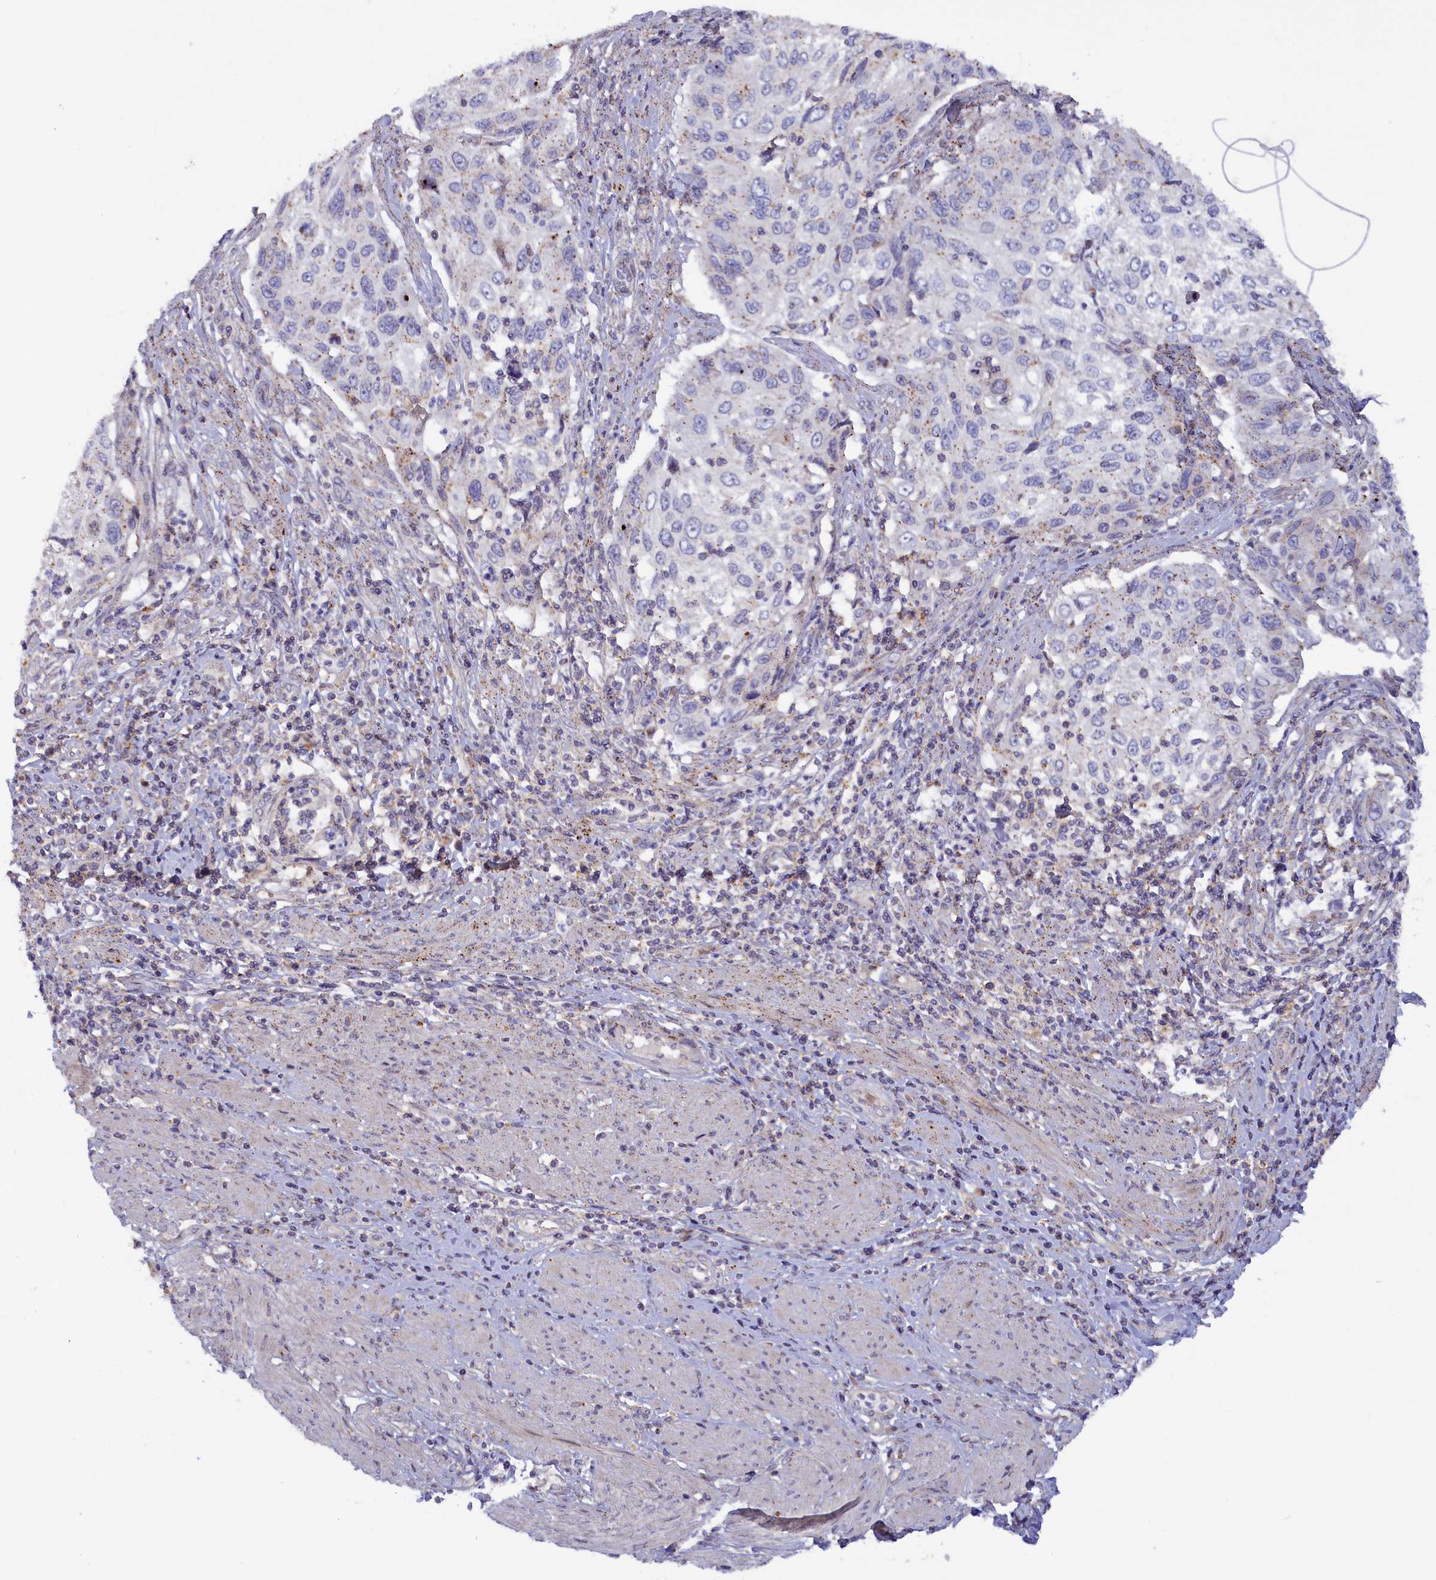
{"staining": {"intensity": "weak", "quantity": "<25%", "location": "cytoplasmic/membranous"}, "tissue": "cervical cancer", "cell_type": "Tumor cells", "image_type": "cancer", "snomed": [{"axis": "morphology", "description": "Squamous cell carcinoma, NOS"}, {"axis": "topography", "description": "Cervix"}], "caption": "IHC image of cervical cancer (squamous cell carcinoma) stained for a protein (brown), which shows no expression in tumor cells.", "gene": "HYKK", "patient": {"sex": "female", "age": 70}}